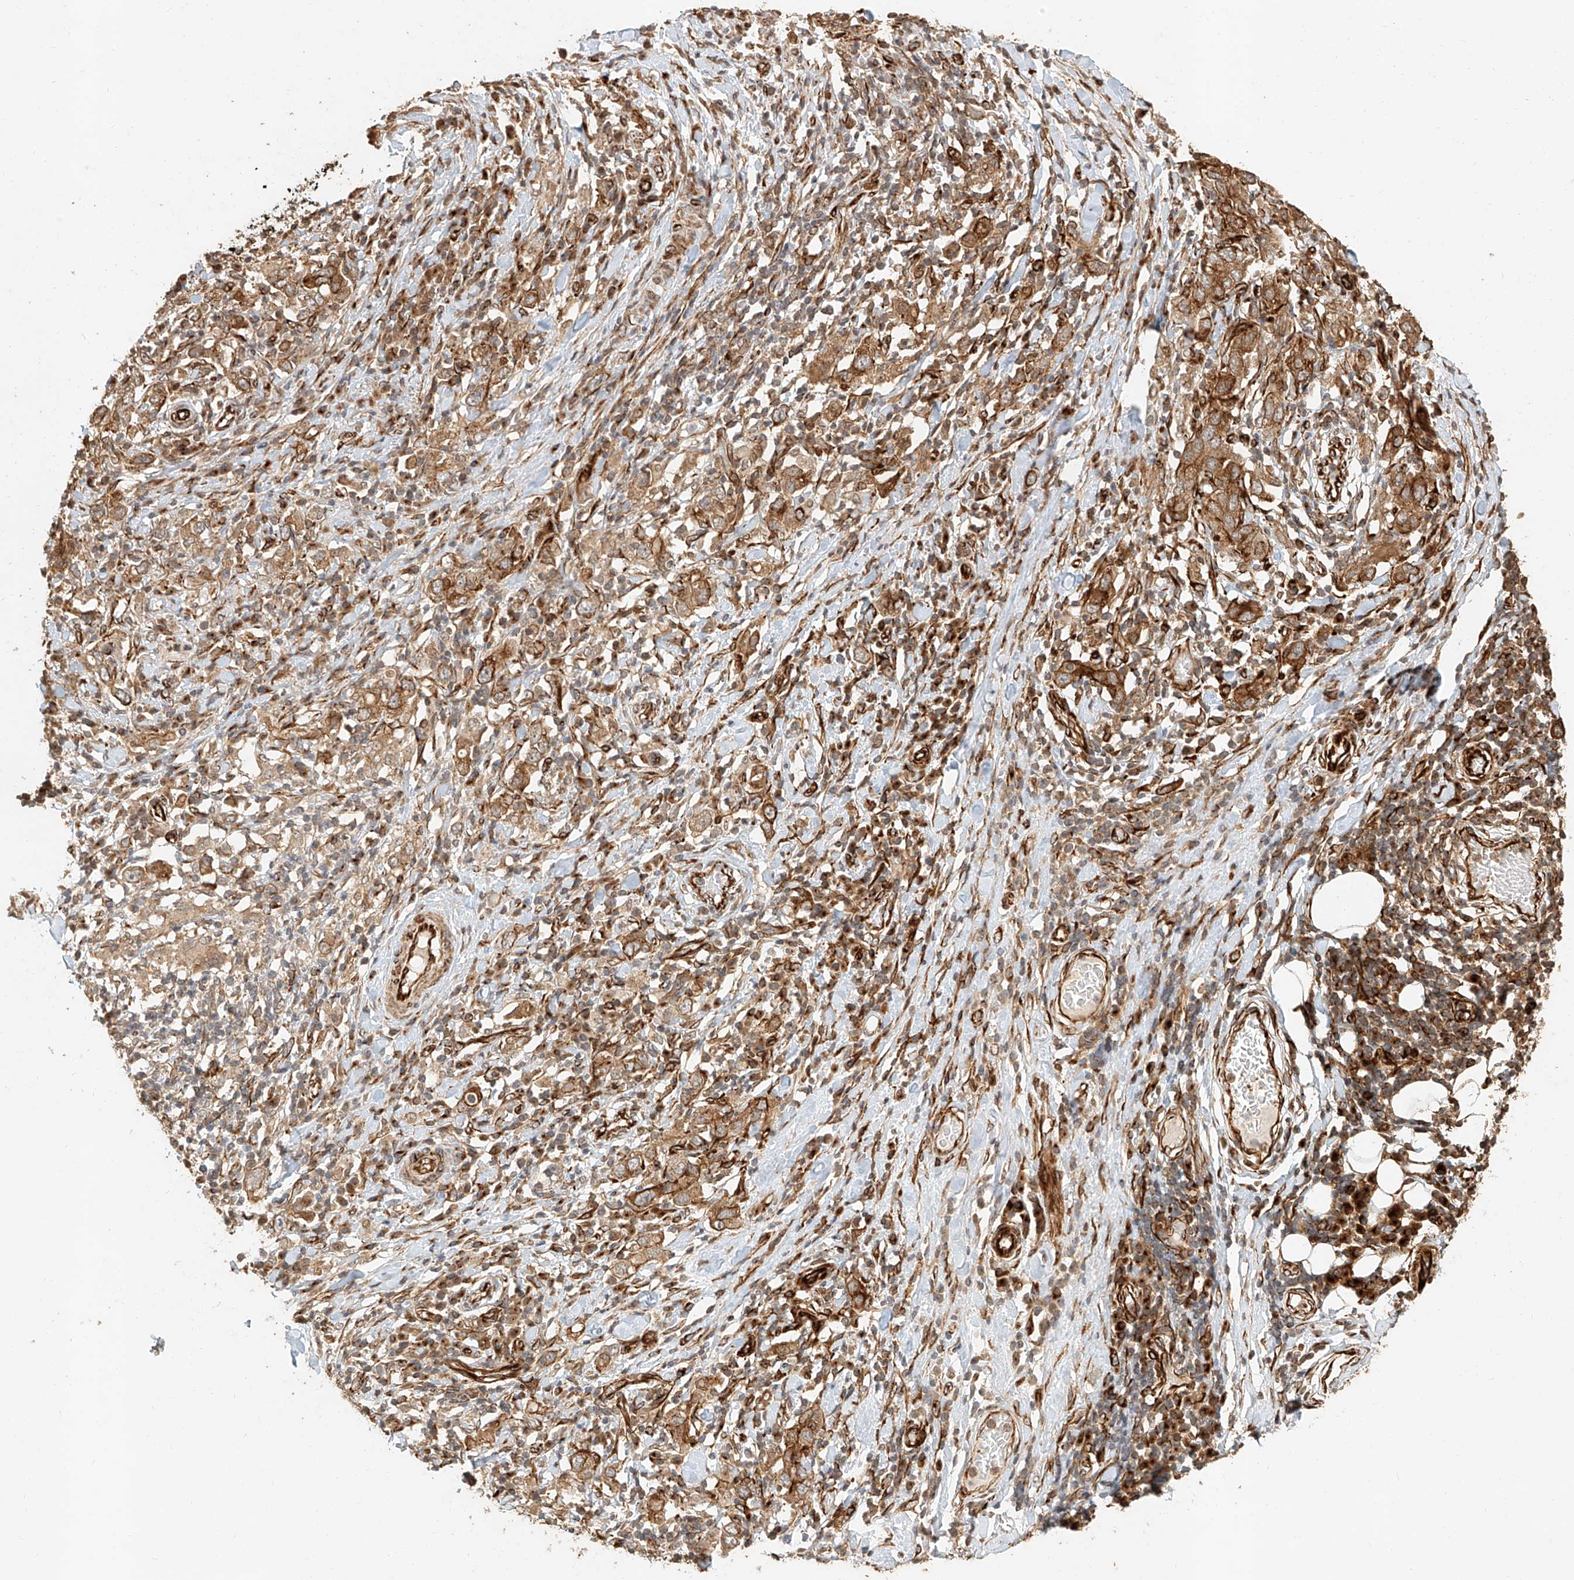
{"staining": {"intensity": "moderate", "quantity": ">75%", "location": "cytoplasmic/membranous"}, "tissue": "stomach cancer", "cell_type": "Tumor cells", "image_type": "cancer", "snomed": [{"axis": "morphology", "description": "Adenocarcinoma, NOS"}, {"axis": "topography", "description": "Stomach, upper"}], "caption": "Immunohistochemistry (IHC) of adenocarcinoma (stomach) exhibits medium levels of moderate cytoplasmic/membranous staining in about >75% of tumor cells.", "gene": "NAP1L1", "patient": {"sex": "male", "age": 62}}